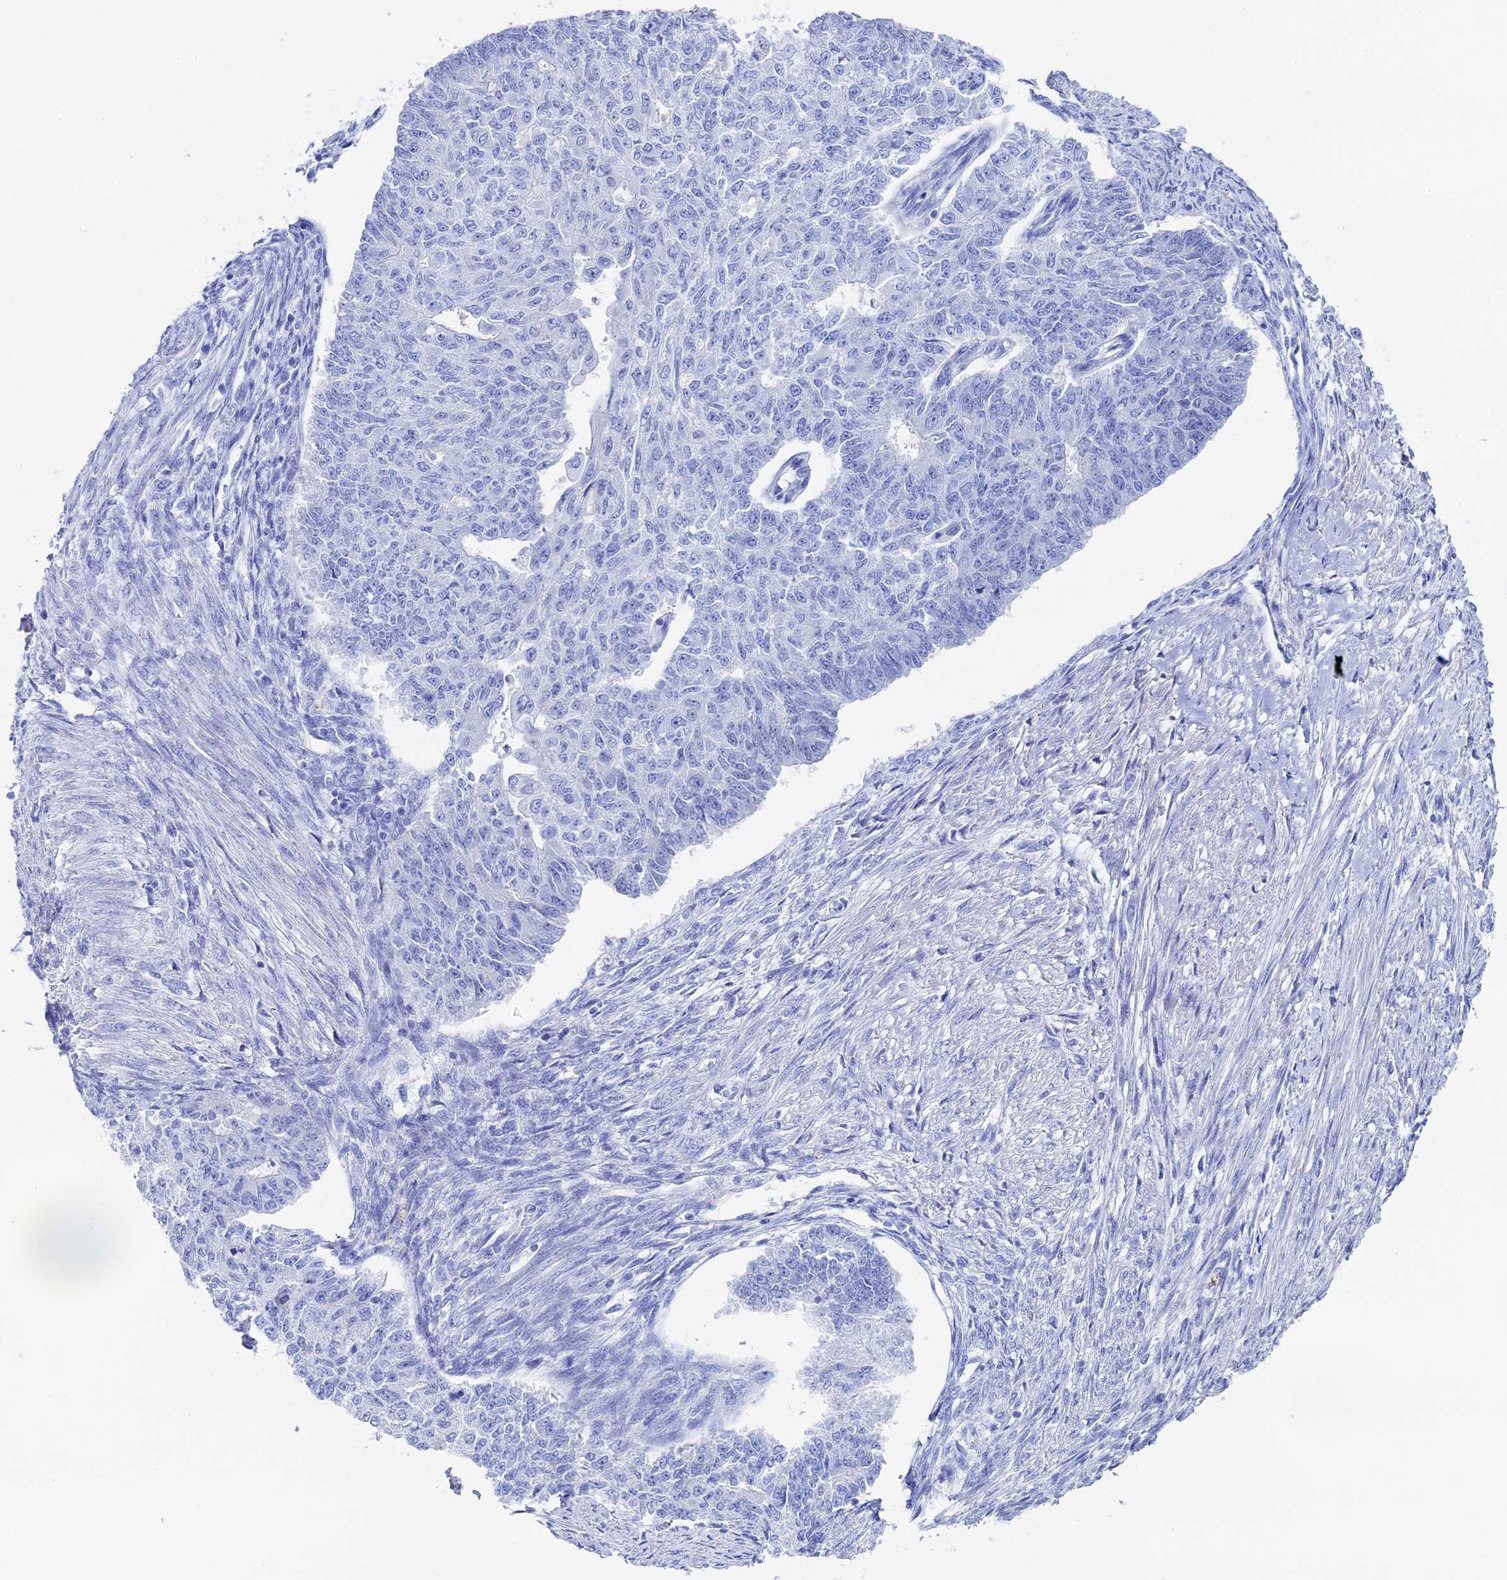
{"staining": {"intensity": "negative", "quantity": "none", "location": "none"}, "tissue": "endometrial cancer", "cell_type": "Tumor cells", "image_type": "cancer", "snomed": [{"axis": "morphology", "description": "Adenocarcinoma, NOS"}, {"axis": "topography", "description": "Endometrium"}], "caption": "The histopathology image shows no significant expression in tumor cells of endometrial cancer (adenocarcinoma).", "gene": "UNC119", "patient": {"sex": "female", "age": 32}}